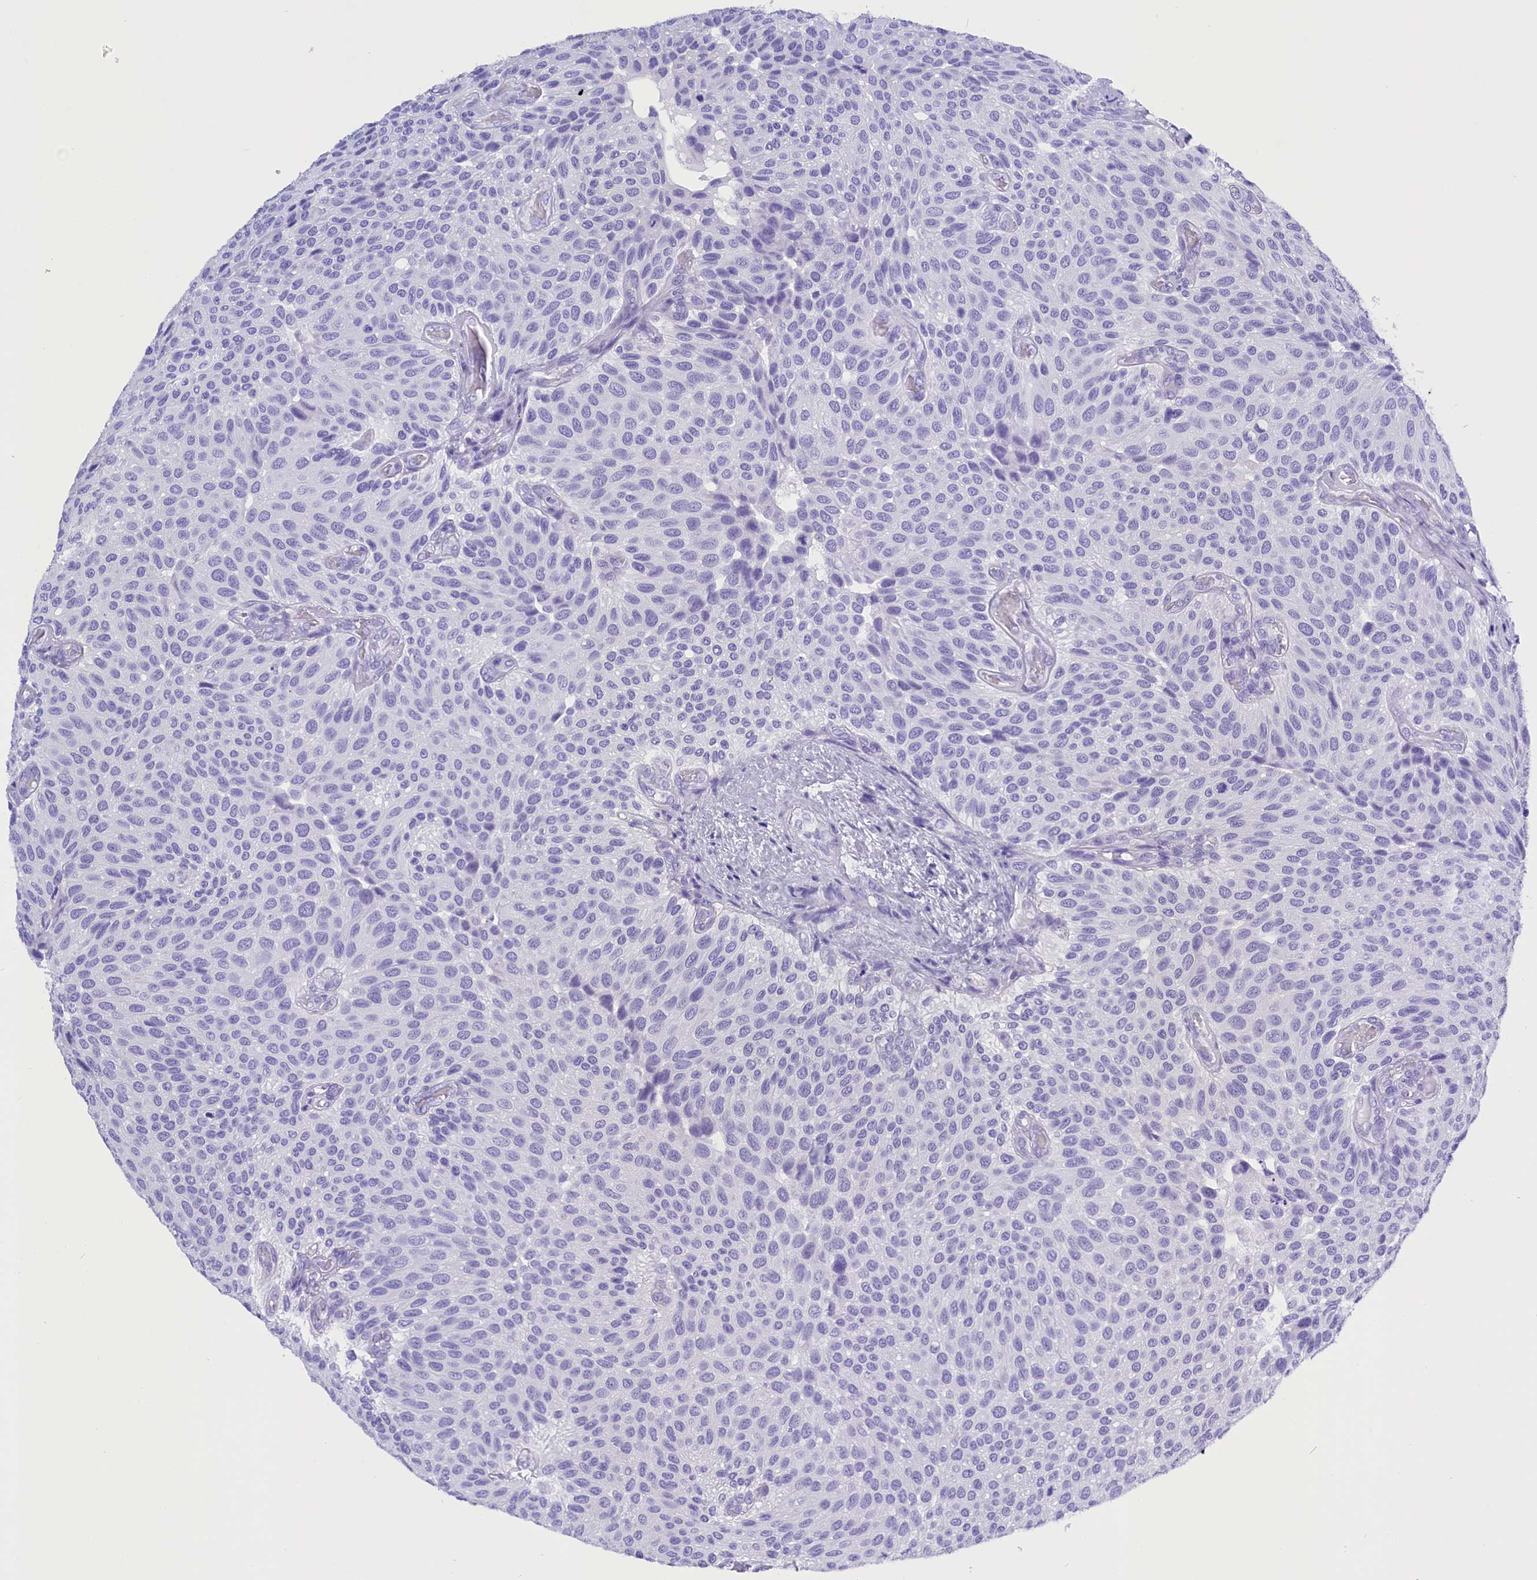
{"staining": {"intensity": "negative", "quantity": "none", "location": "none"}, "tissue": "urothelial cancer", "cell_type": "Tumor cells", "image_type": "cancer", "snomed": [{"axis": "morphology", "description": "Urothelial carcinoma, Low grade"}, {"axis": "topography", "description": "Urinary bladder"}], "caption": "An immunohistochemistry photomicrograph of urothelial cancer is shown. There is no staining in tumor cells of urothelial cancer.", "gene": "CLC", "patient": {"sex": "male", "age": 89}}